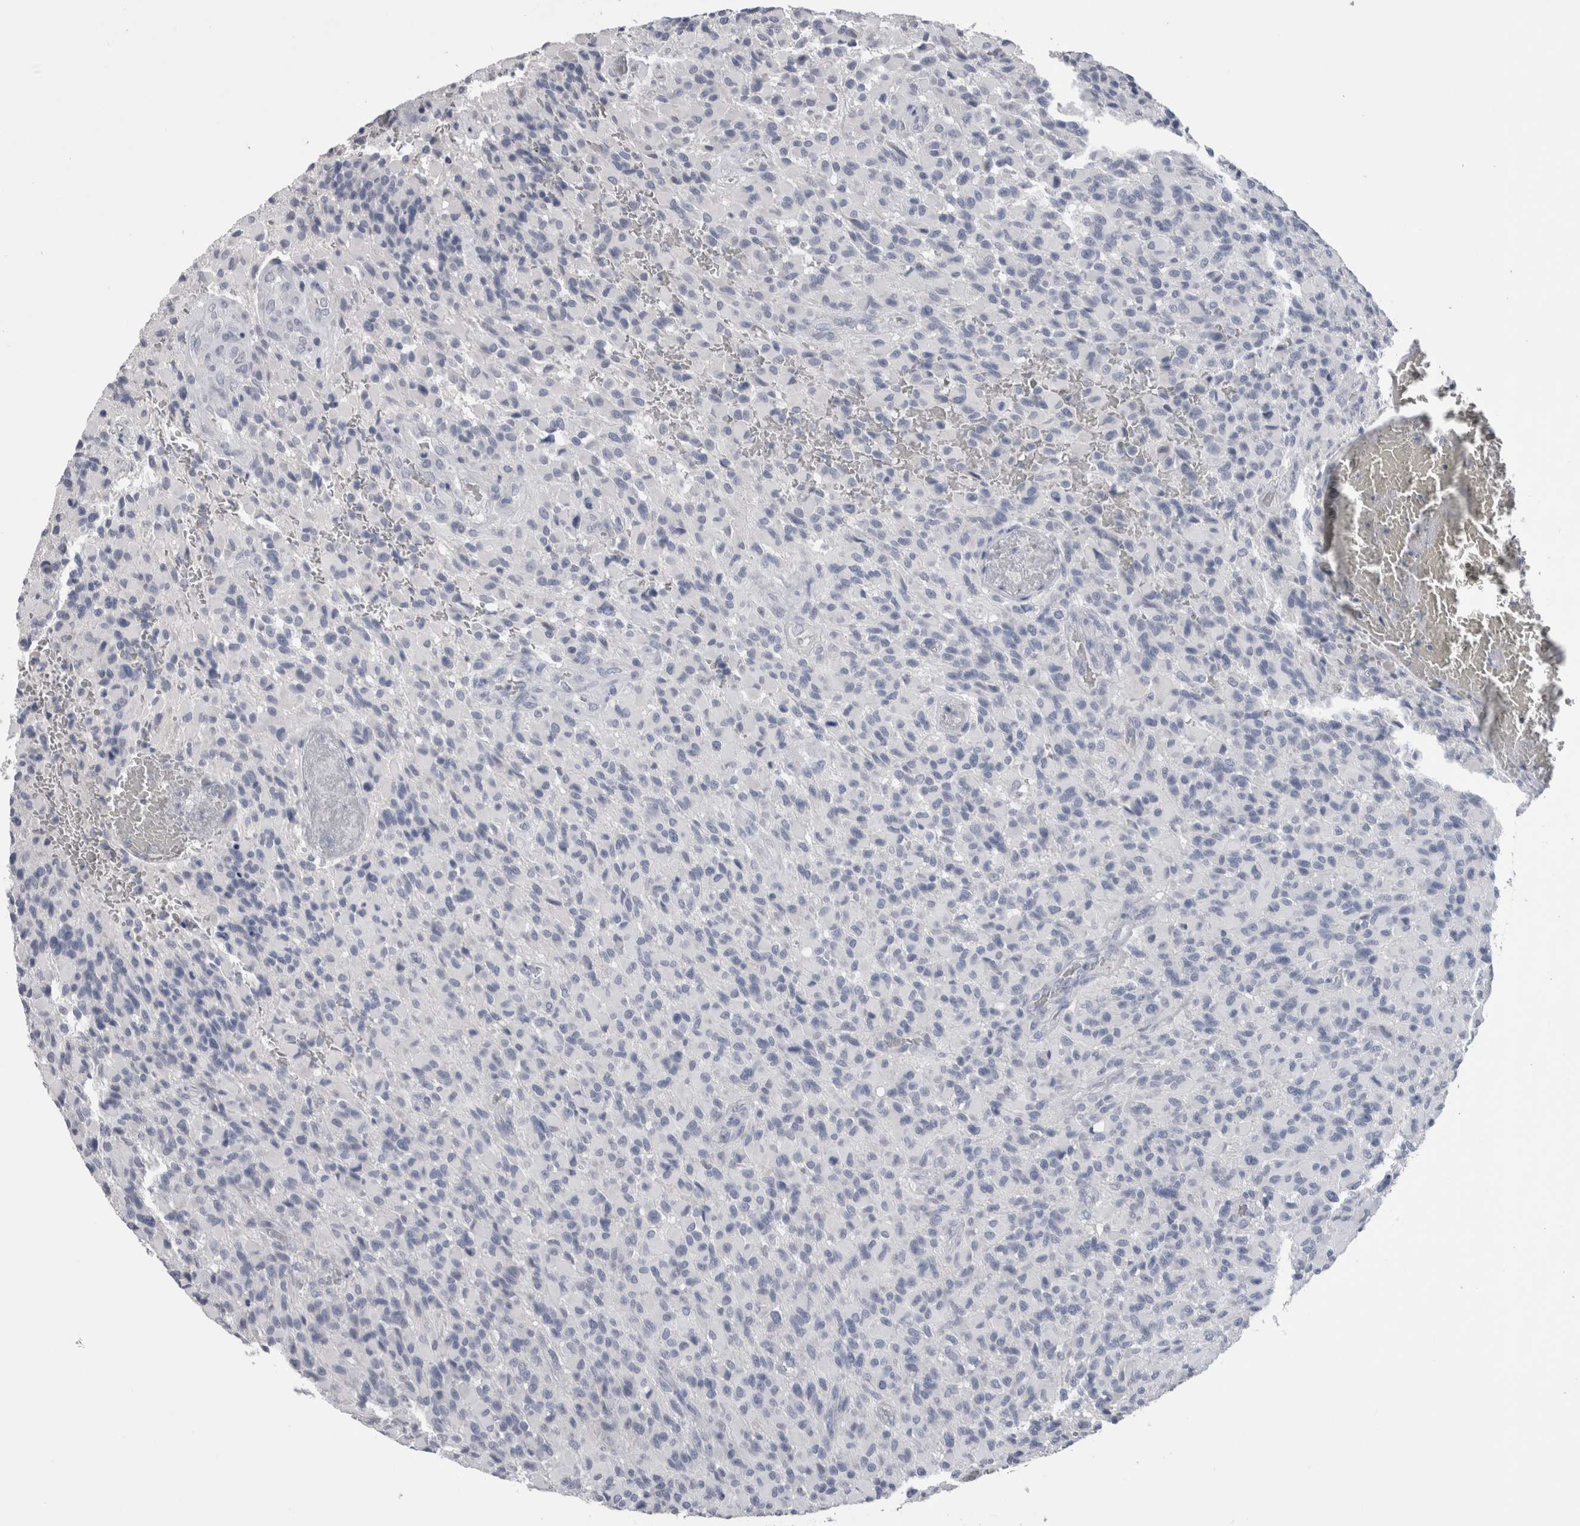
{"staining": {"intensity": "negative", "quantity": "none", "location": "none"}, "tissue": "glioma", "cell_type": "Tumor cells", "image_type": "cancer", "snomed": [{"axis": "morphology", "description": "Glioma, malignant, High grade"}, {"axis": "topography", "description": "Brain"}], "caption": "Tumor cells show no significant positivity in glioma.", "gene": "CA8", "patient": {"sex": "male", "age": 71}}